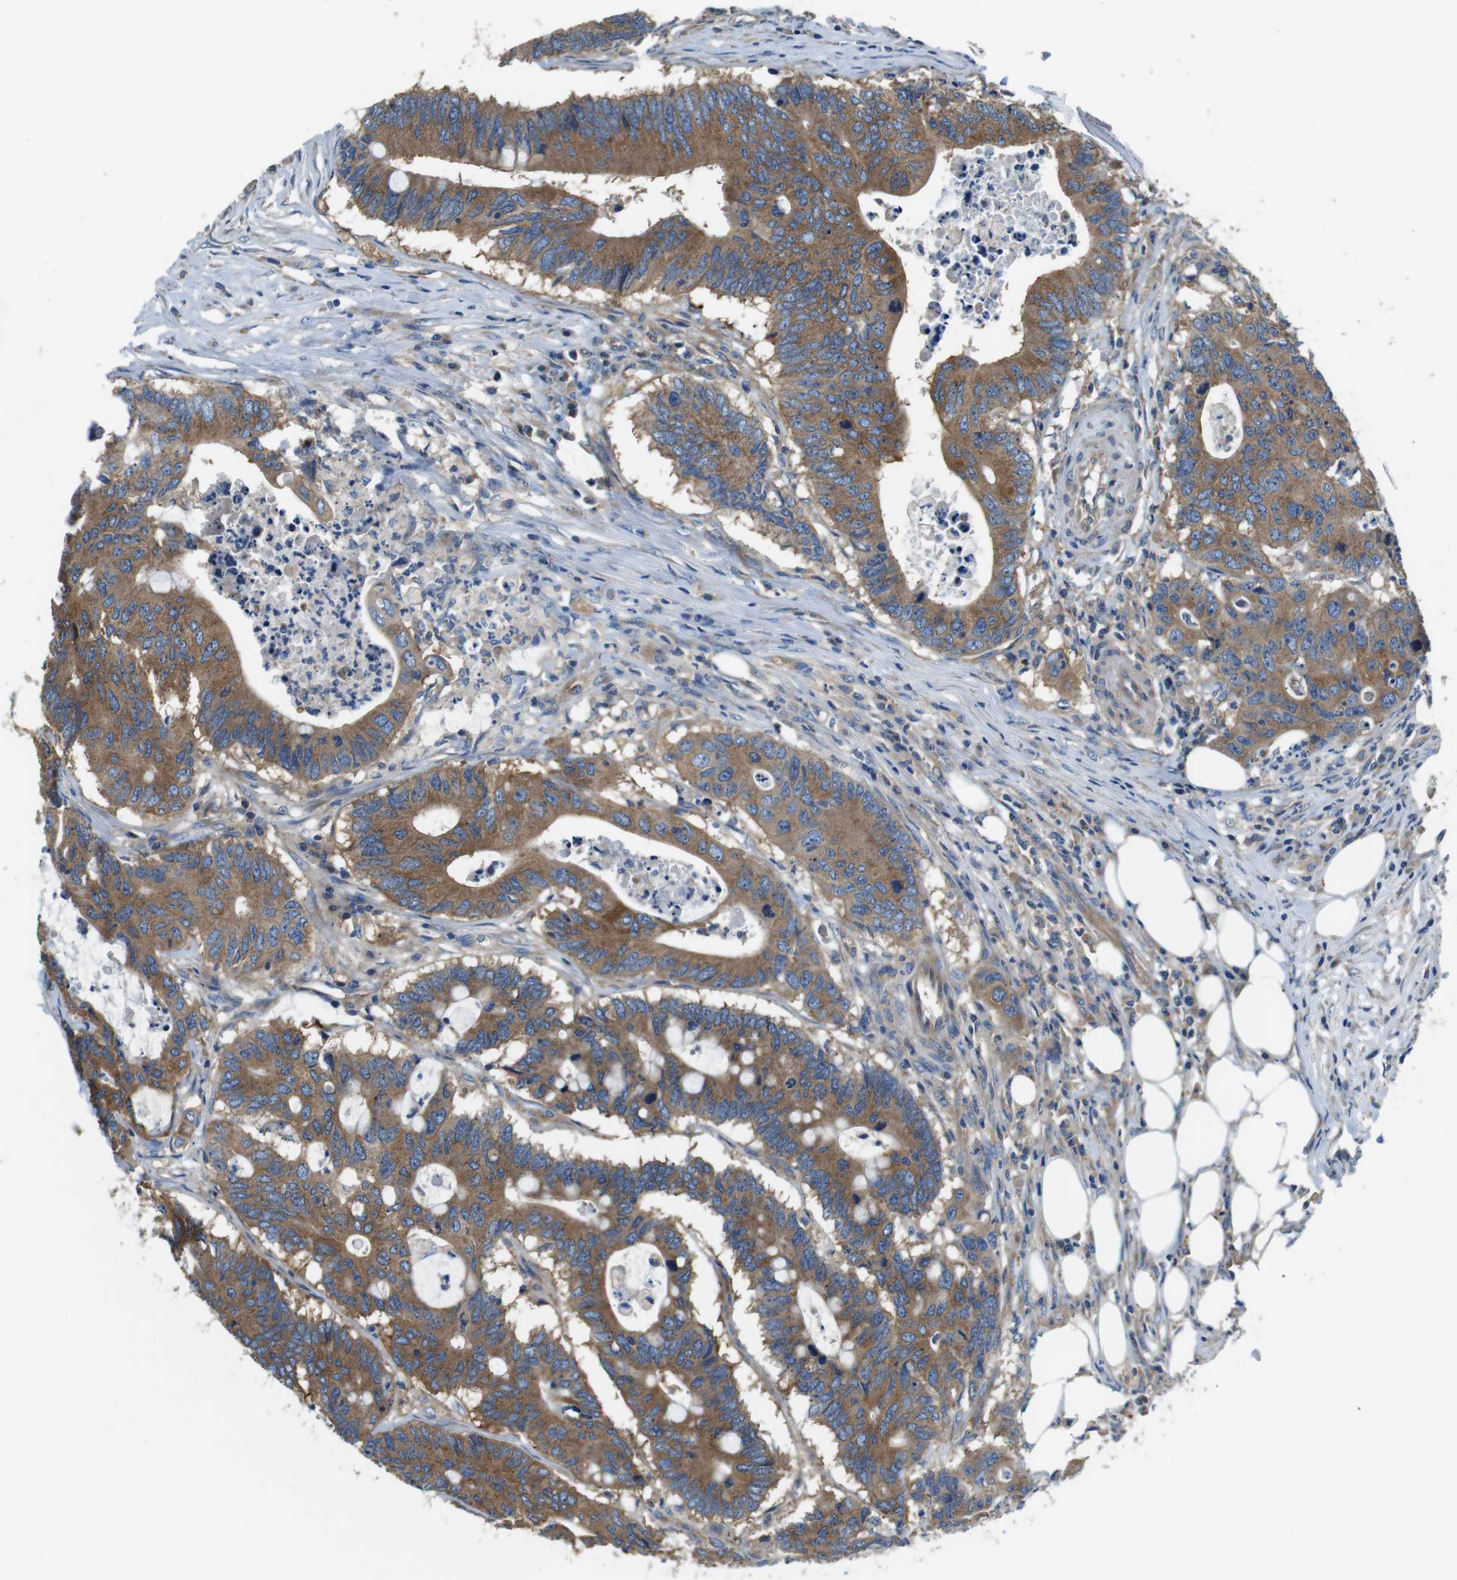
{"staining": {"intensity": "moderate", "quantity": ">75%", "location": "cytoplasmic/membranous"}, "tissue": "colorectal cancer", "cell_type": "Tumor cells", "image_type": "cancer", "snomed": [{"axis": "morphology", "description": "Adenocarcinoma, NOS"}, {"axis": "topography", "description": "Colon"}], "caption": "Protein expression analysis of colorectal adenocarcinoma displays moderate cytoplasmic/membranous expression in approximately >75% of tumor cells.", "gene": "DENND4C", "patient": {"sex": "male", "age": 71}}